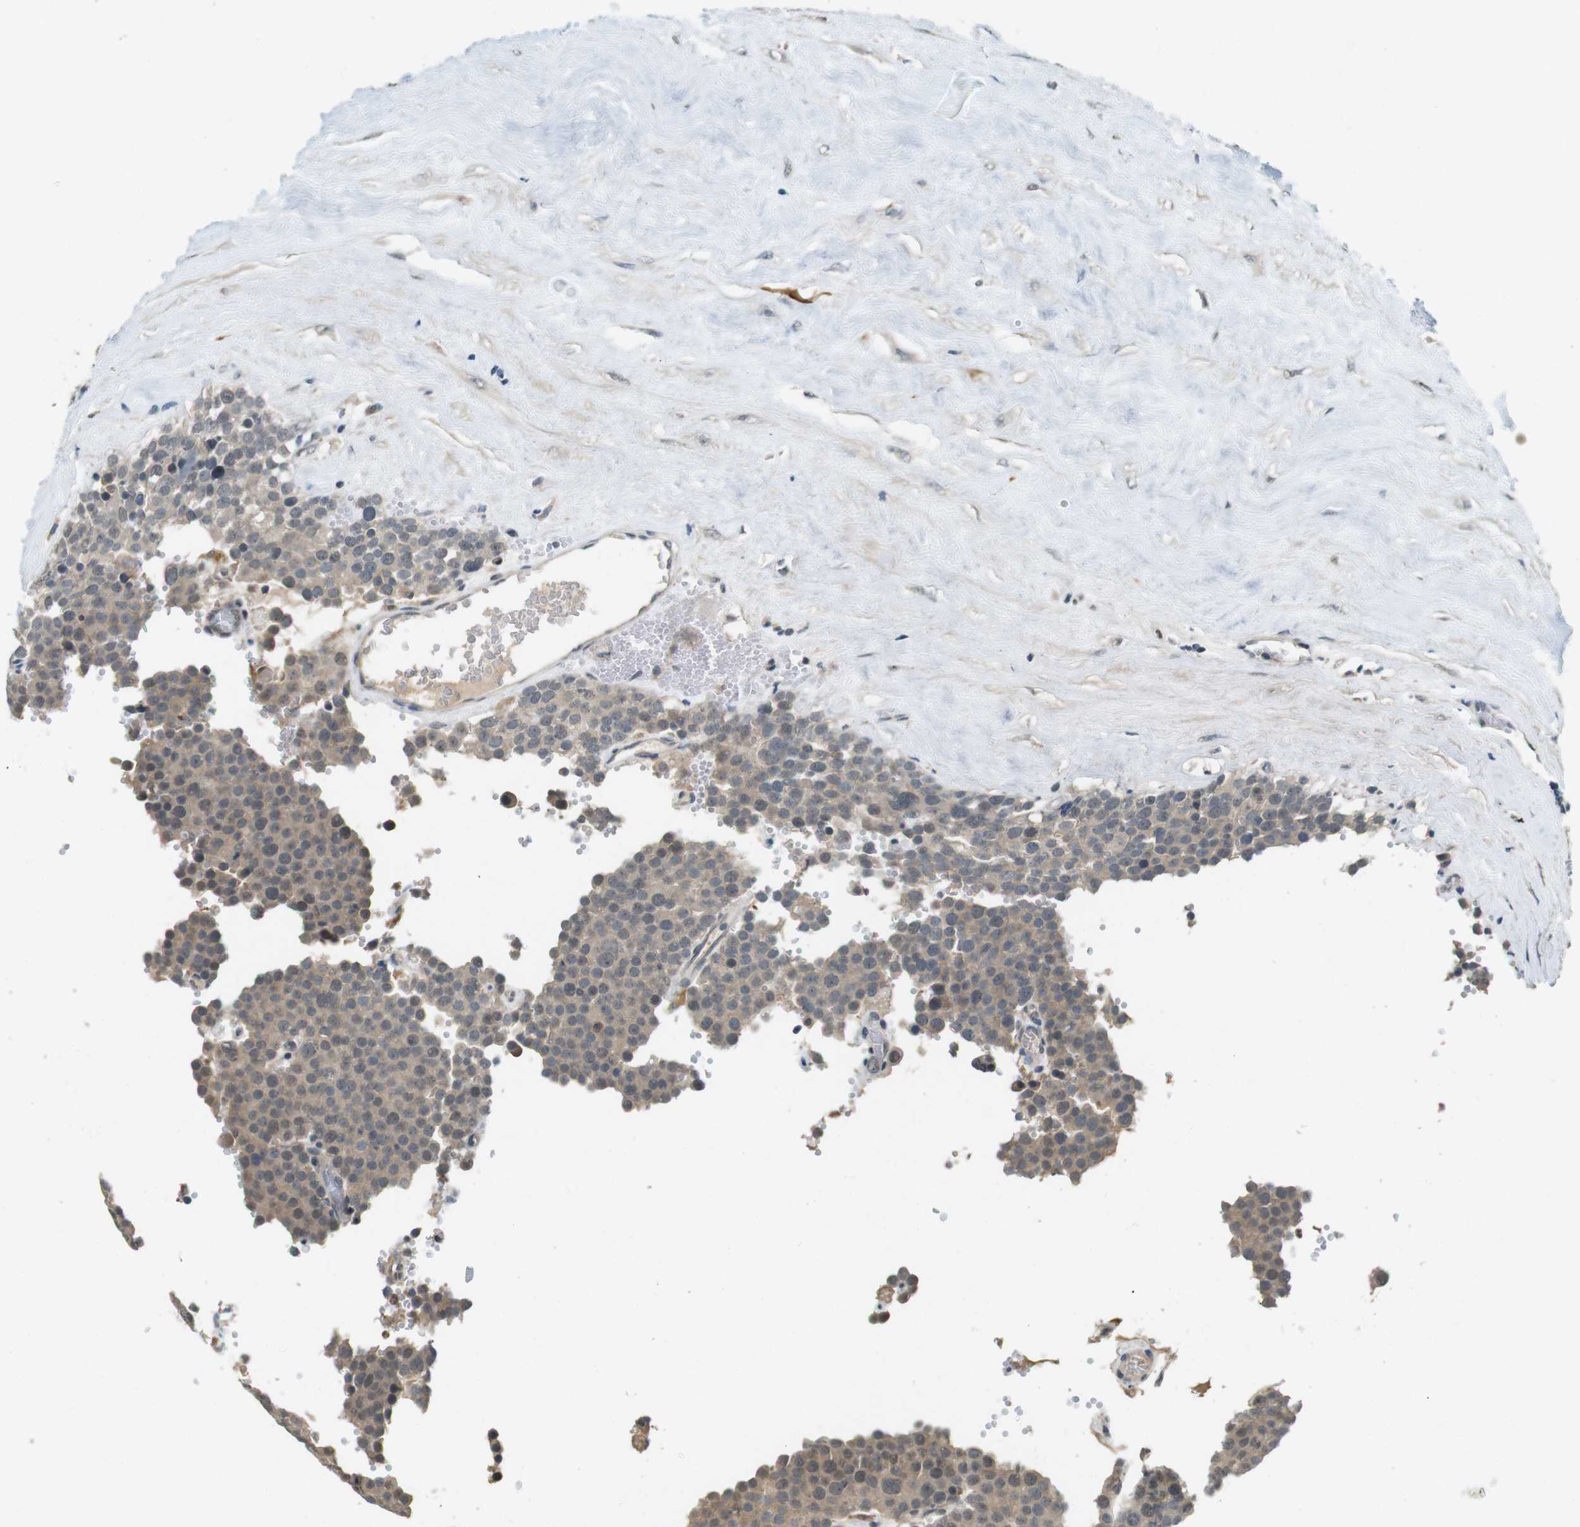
{"staining": {"intensity": "moderate", "quantity": ">75%", "location": "cytoplasmic/membranous"}, "tissue": "testis cancer", "cell_type": "Tumor cells", "image_type": "cancer", "snomed": [{"axis": "morphology", "description": "Normal tissue, NOS"}, {"axis": "morphology", "description": "Seminoma, NOS"}, {"axis": "topography", "description": "Testis"}], "caption": "IHC (DAB (3,3'-diaminobenzidine)) staining of human seminoma (testis) displays moderate cytoplasmic/membranous protein staining in about >75% of tumor cells. (DAB (3,3'-diaminobenzidine) IHC, brown staining for protein, blue staining for nuclei).", "gene": "CDK14", "patient": {"sex": "male", "age": 71}}